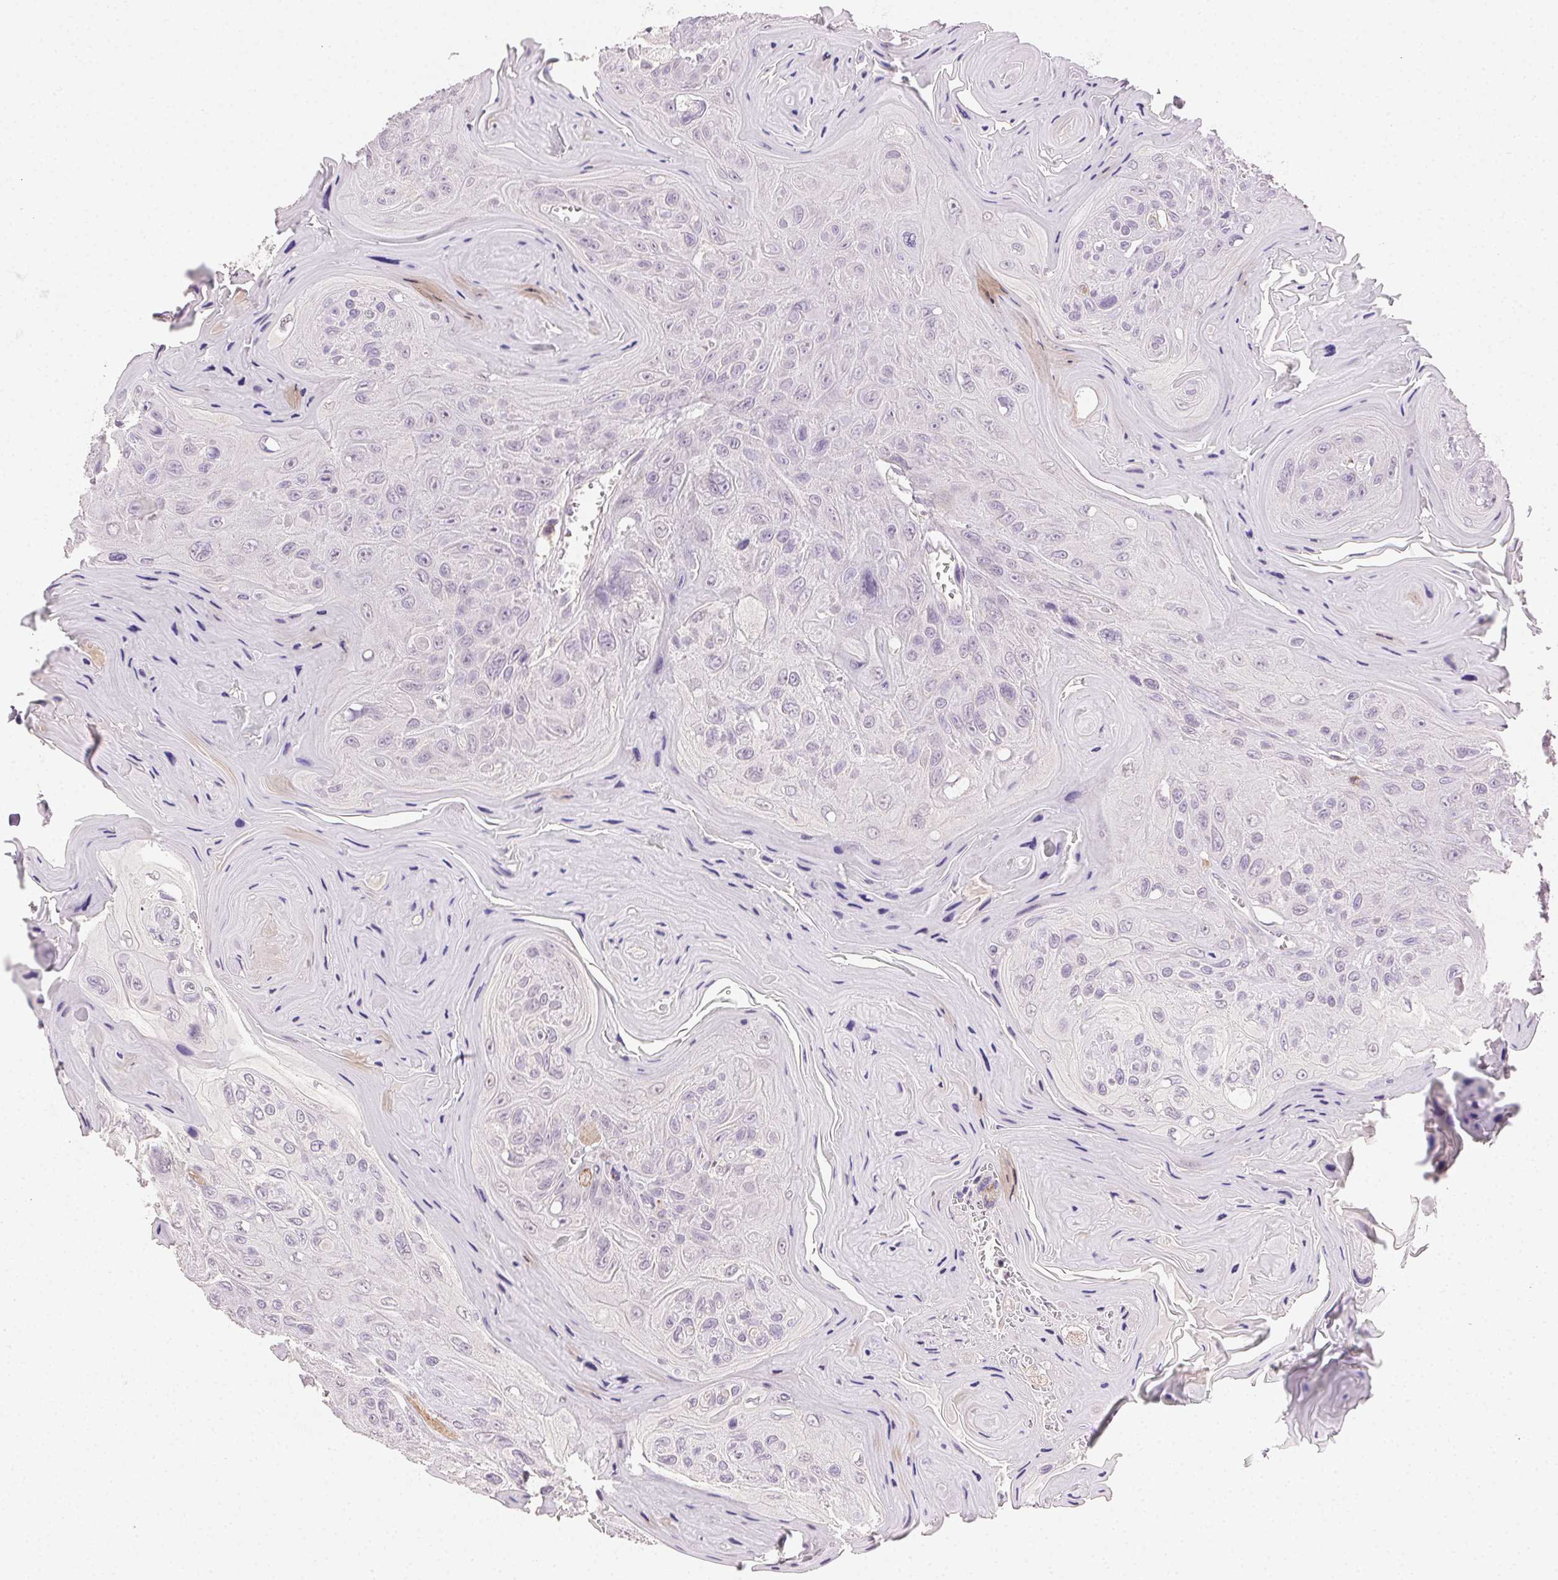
{"staining": {"intensity": "negative", "quantity": "none", "location": "none"}, "tissue": "head and neck cancer", "cell_type": "Tumor cells", "image_type": "cancer", "snomed": [{"axis": "morphology", "description": "Squamous cell carcinoma, NOS"}, {"axis": "topography", "description": "Head-Neck"}], "caption": "DAB immunohistochemical staining of human head and neck cancer (squamous cell carcinoma) demonstrates no significant staining in tumor cells.", "gene": "AKAP5", "patient": {"sex": "female", "age": 59}}